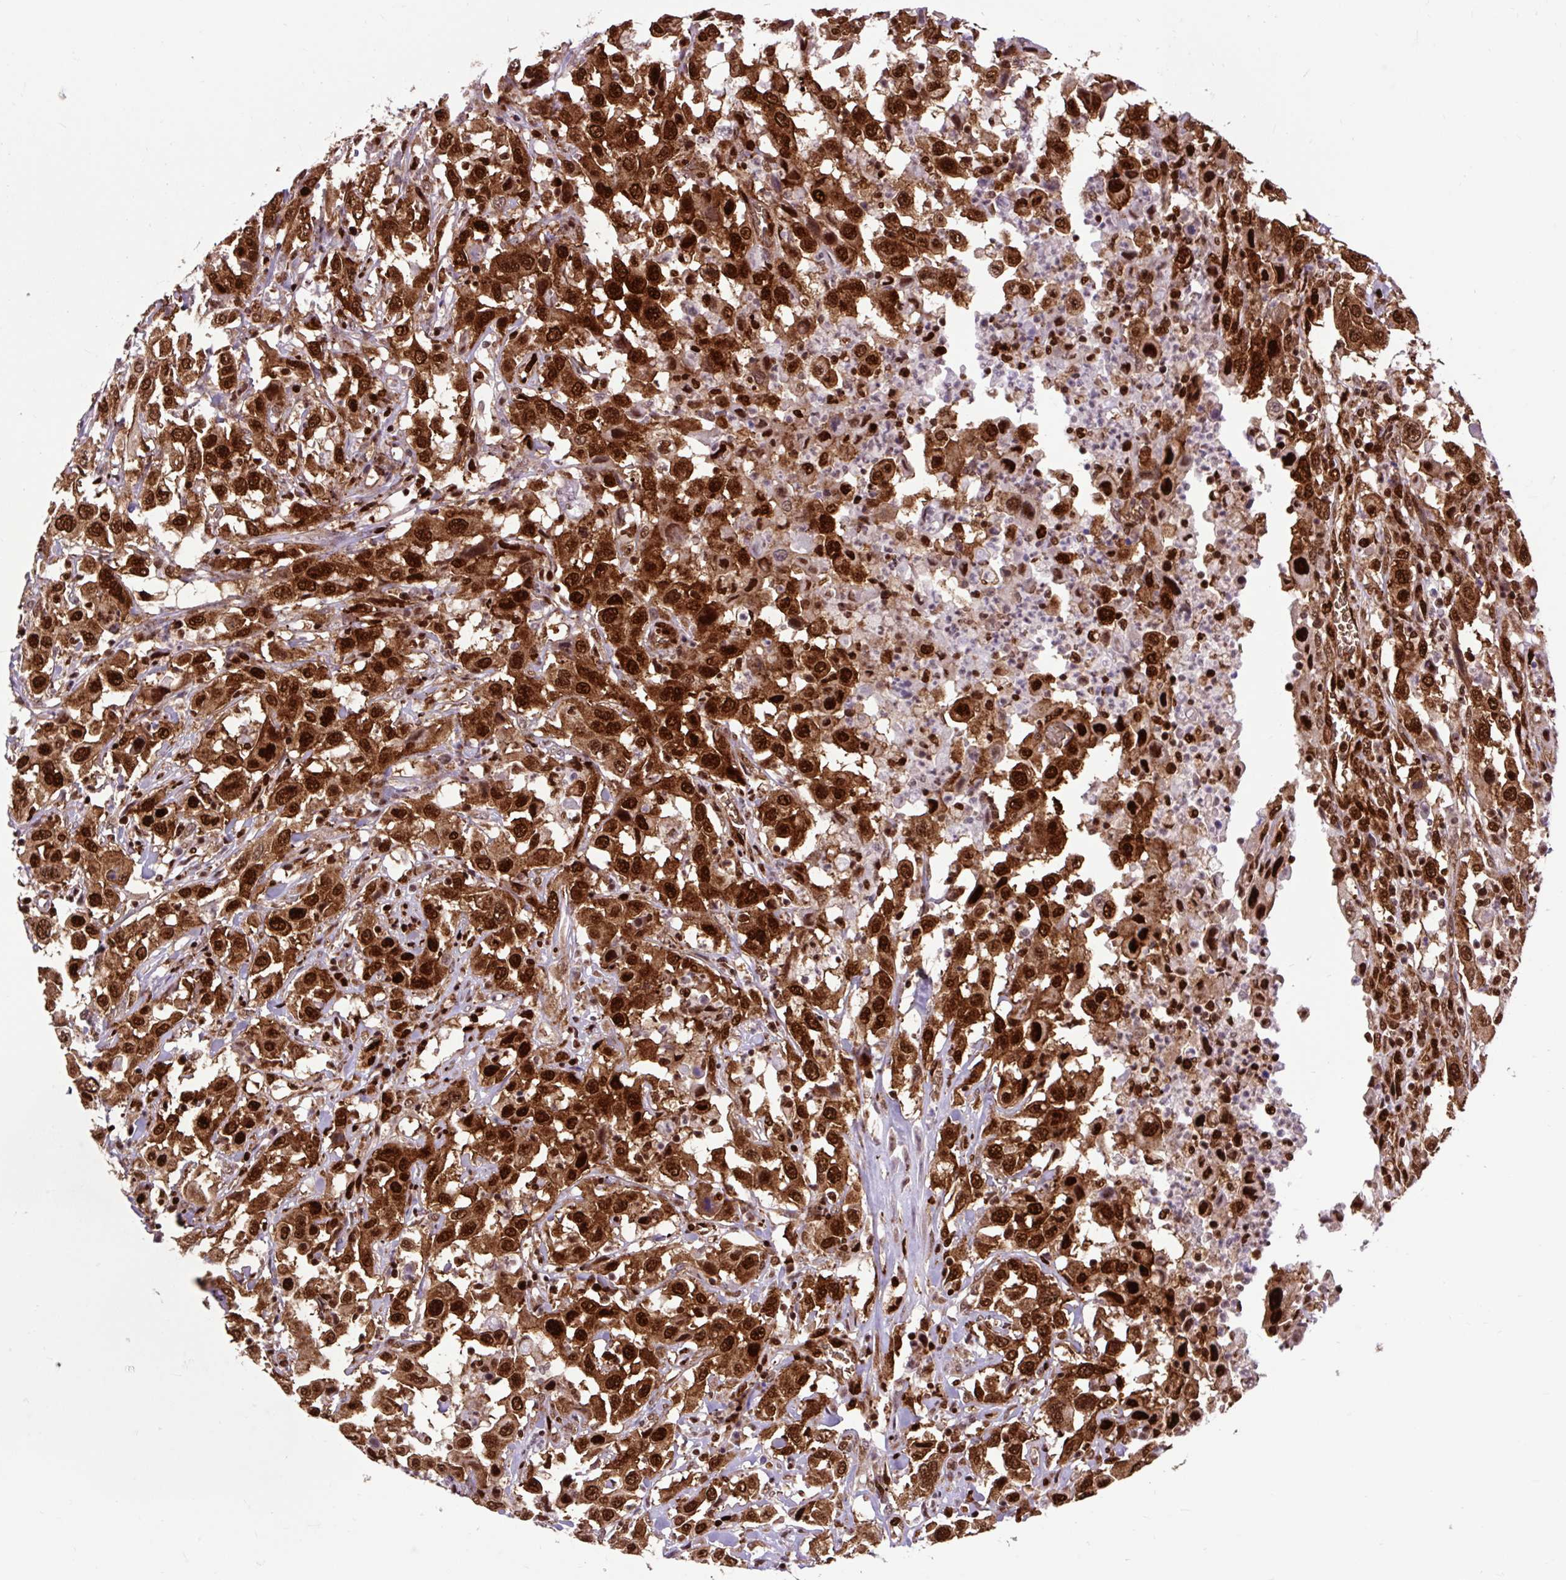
{"staining": {"intensity": "strong", "quantity": ">75%", "location": "cytoplasmic/membranous,nuclear"}, "tissue": "urothelial cancer", "cell_type": "Tumor cells", "image_type": "cancer", "snomed": [{"axis": "morphology", "description": "Urothelial carcinoma, High grade"}, {"axis": "topography", "description": "Urinary bladder"}], "caption": "Immunohistochemical staining of high-grade urothelial carcinoma displays high levels of strong cytoplasmic/membranous and nuclear protein staining in approximately >75% of tumor cells.", "gene": "FUS", "patient": {"sex": "male", "age": 61}}